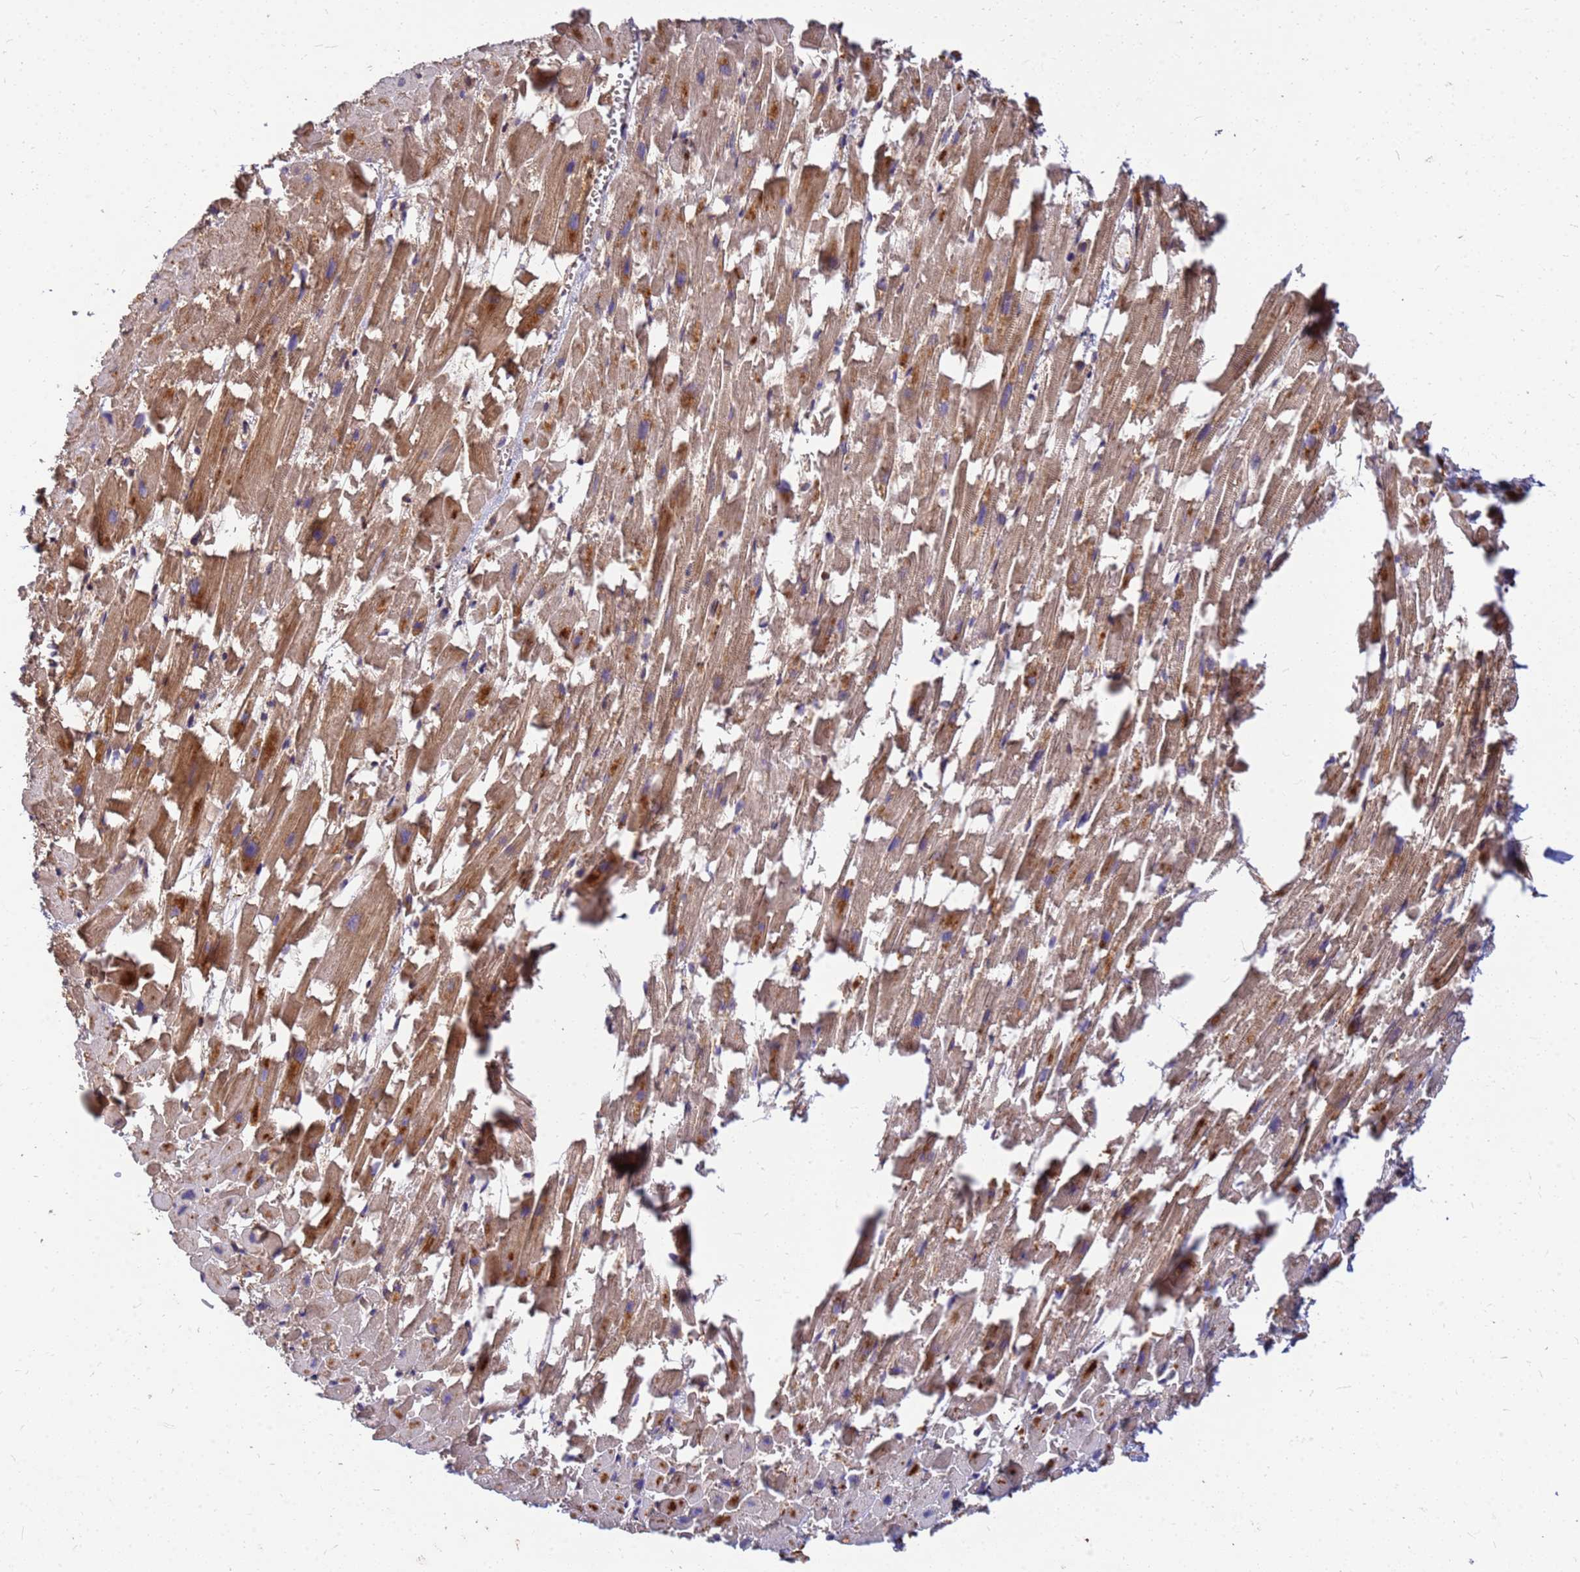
{"staining": {"intensity": "moderate", "quantity": ">75%", "location": "cytoplasmic/membranous"}, "tissue": "heart muscle", "cell_type": "Cardiomyocytes", "image_type": "normal", "snomed": [{"axis": "morphology", "description": "Normal tissue, NOS"}, {"axis": "topography", "description": "Heart"}], "caption": "Immunohistochemical staining of benign human heart muscle reveals medium levels of moderate cytoplasmic/membranous staining in approximately >75% of cardiomyocytes.", "gene": "DUS4L", "patient": {"sex": "female", "age": 64}}